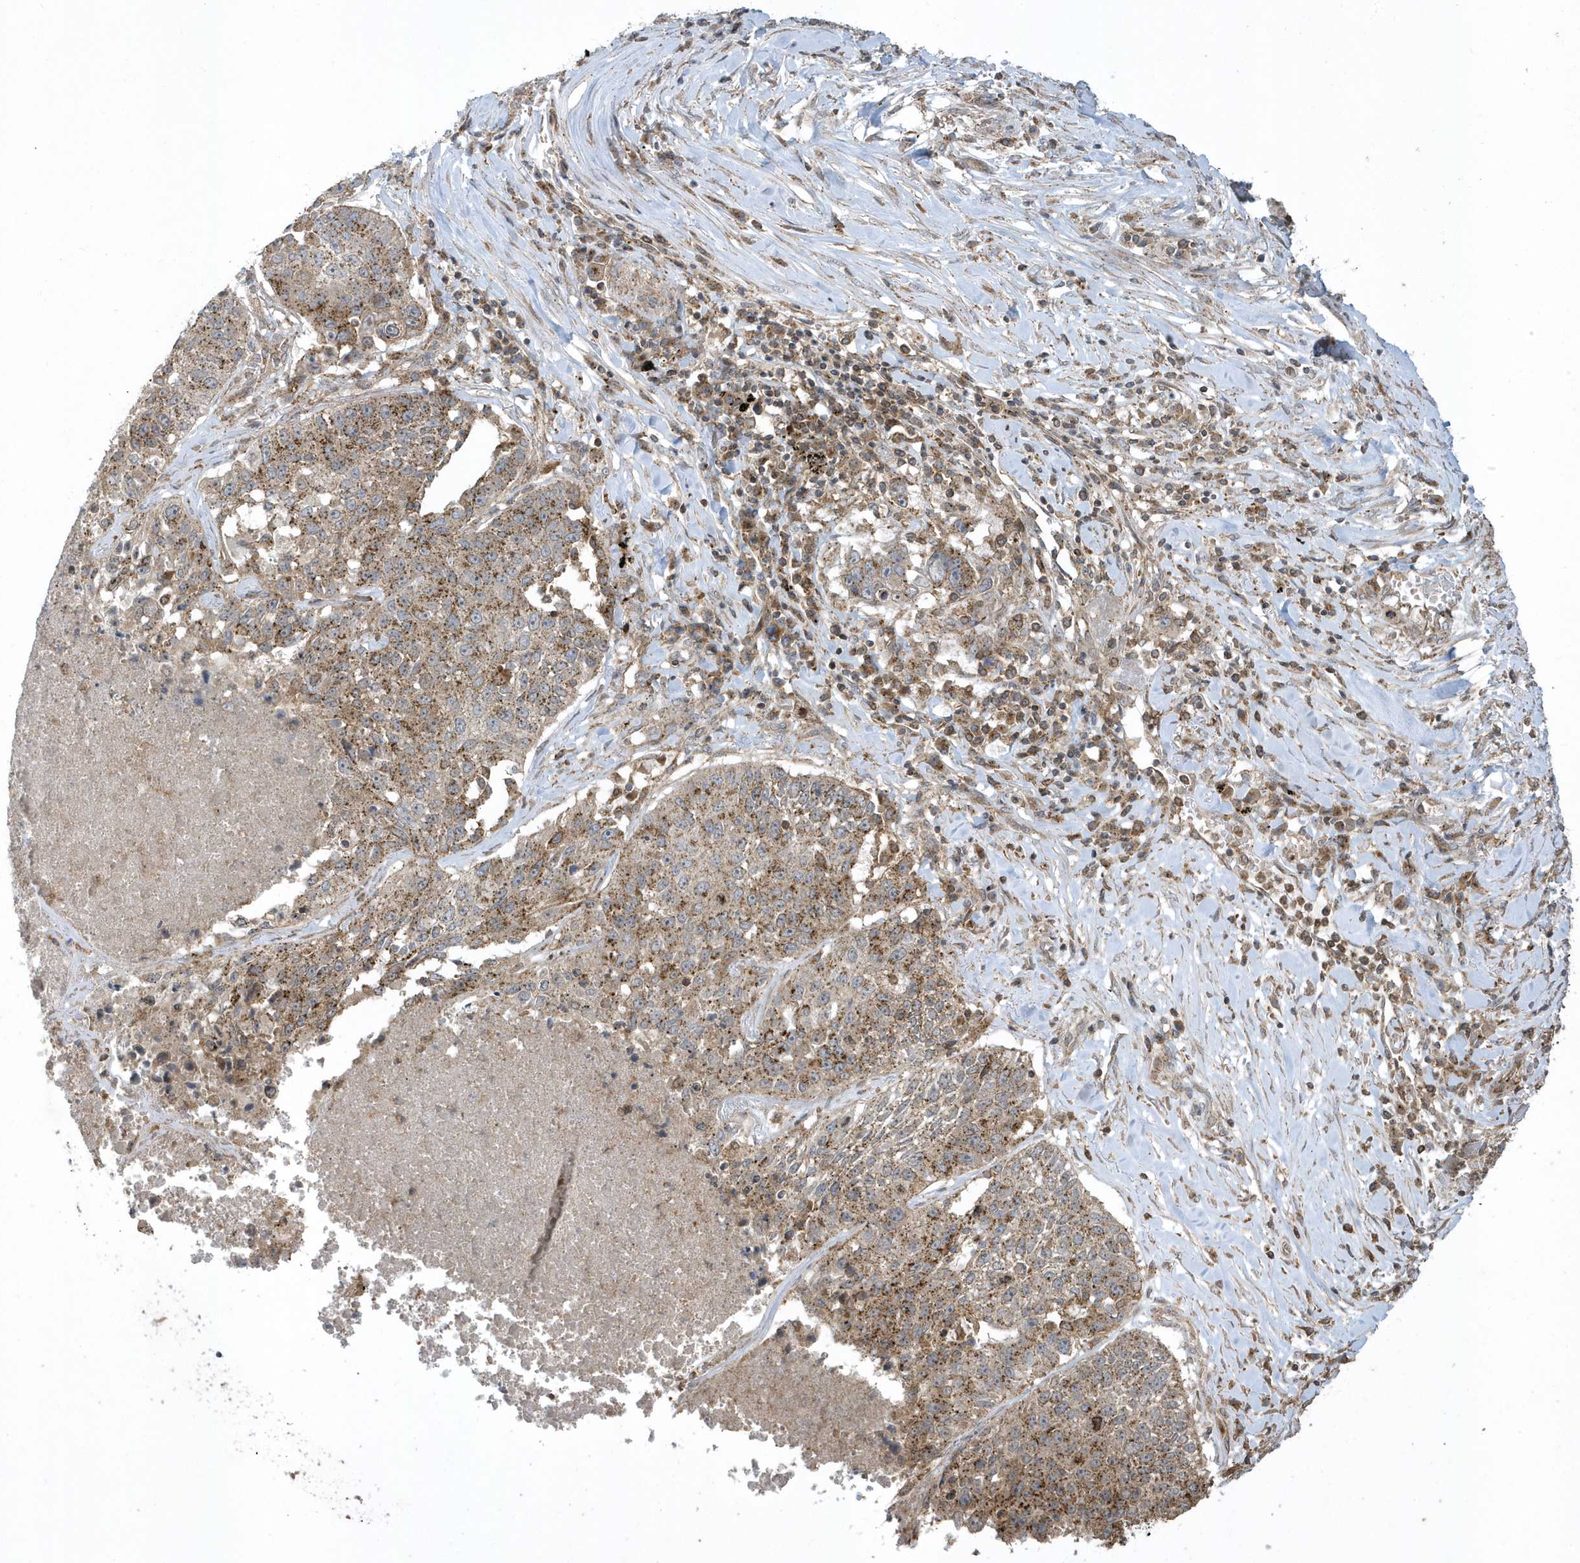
{"staining": {"intensity": "moderate", "quantity": ">75%", "location": "cytoplasmic/membranous"}, "tissue": "lung cancer", "cell_type": "Tumor cells", "image_type": "cancer", "snomed": [{"axis": "morphology", "description": "Squamous cell carcinoma, NOS"}, {"axis": "topography", "description": "Lung"}], "caption": "Squamous cell carcinoma (lung) stained for a protein exhibits moderate cytoplasmic/membranous positivity in tumor cells. (Stains: DAB (3,3'-diaminobenzidine) in brown, nuclei in blue, Microscopy: brightfield microscopy at high magnification).", "gene": "STAMBP", "patient": {"sex": "male", "age": 61}}